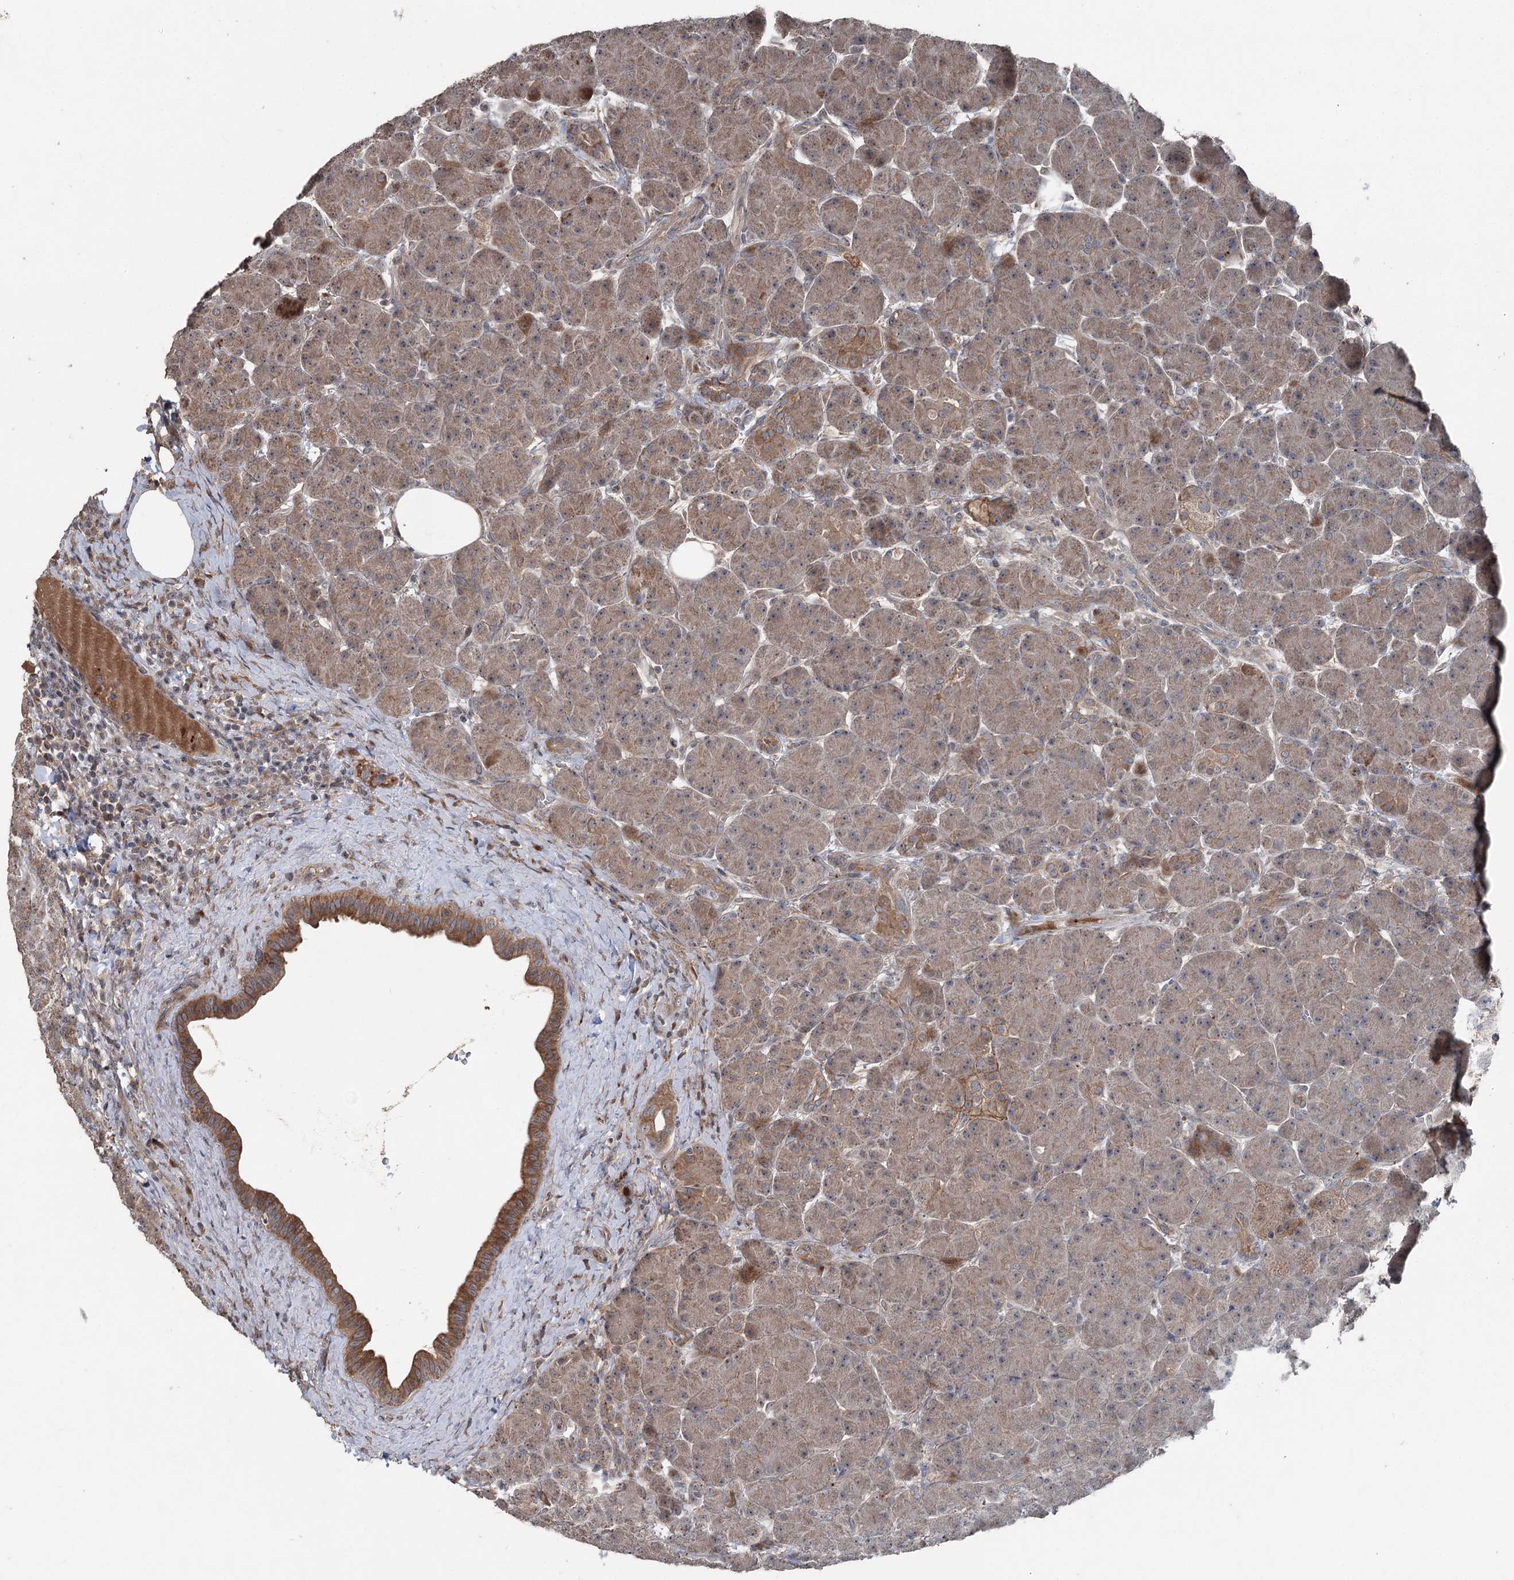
{"staining": {"intensity": "moderate", "quantity": "25%-75%", "location": "cytoplasmic/membranous"}, "tissue": "pancreas", "cell_type": "Exocrine glandular cells", "image_type": "normal", "snomed": [{"axis": "morphology", "description": "Normal tissue, NOS"}, {"axis": "topography", "description": "Pancreas"}], "caption": "Moderate cytoplasmic/membranous expression is appreciated in approximately 25%-75% of exocrine glandular cells in unremarkable pancreas. The staining was performed using DAB (3,3'-diaminobenzidine) to visualize the protein expression in brown, while the nuclei were stained in blue with hematoxylin (Magnification: 20x).", "gene": "MAPK8IP2", "patient": {"sex": "male", "age": 63}}